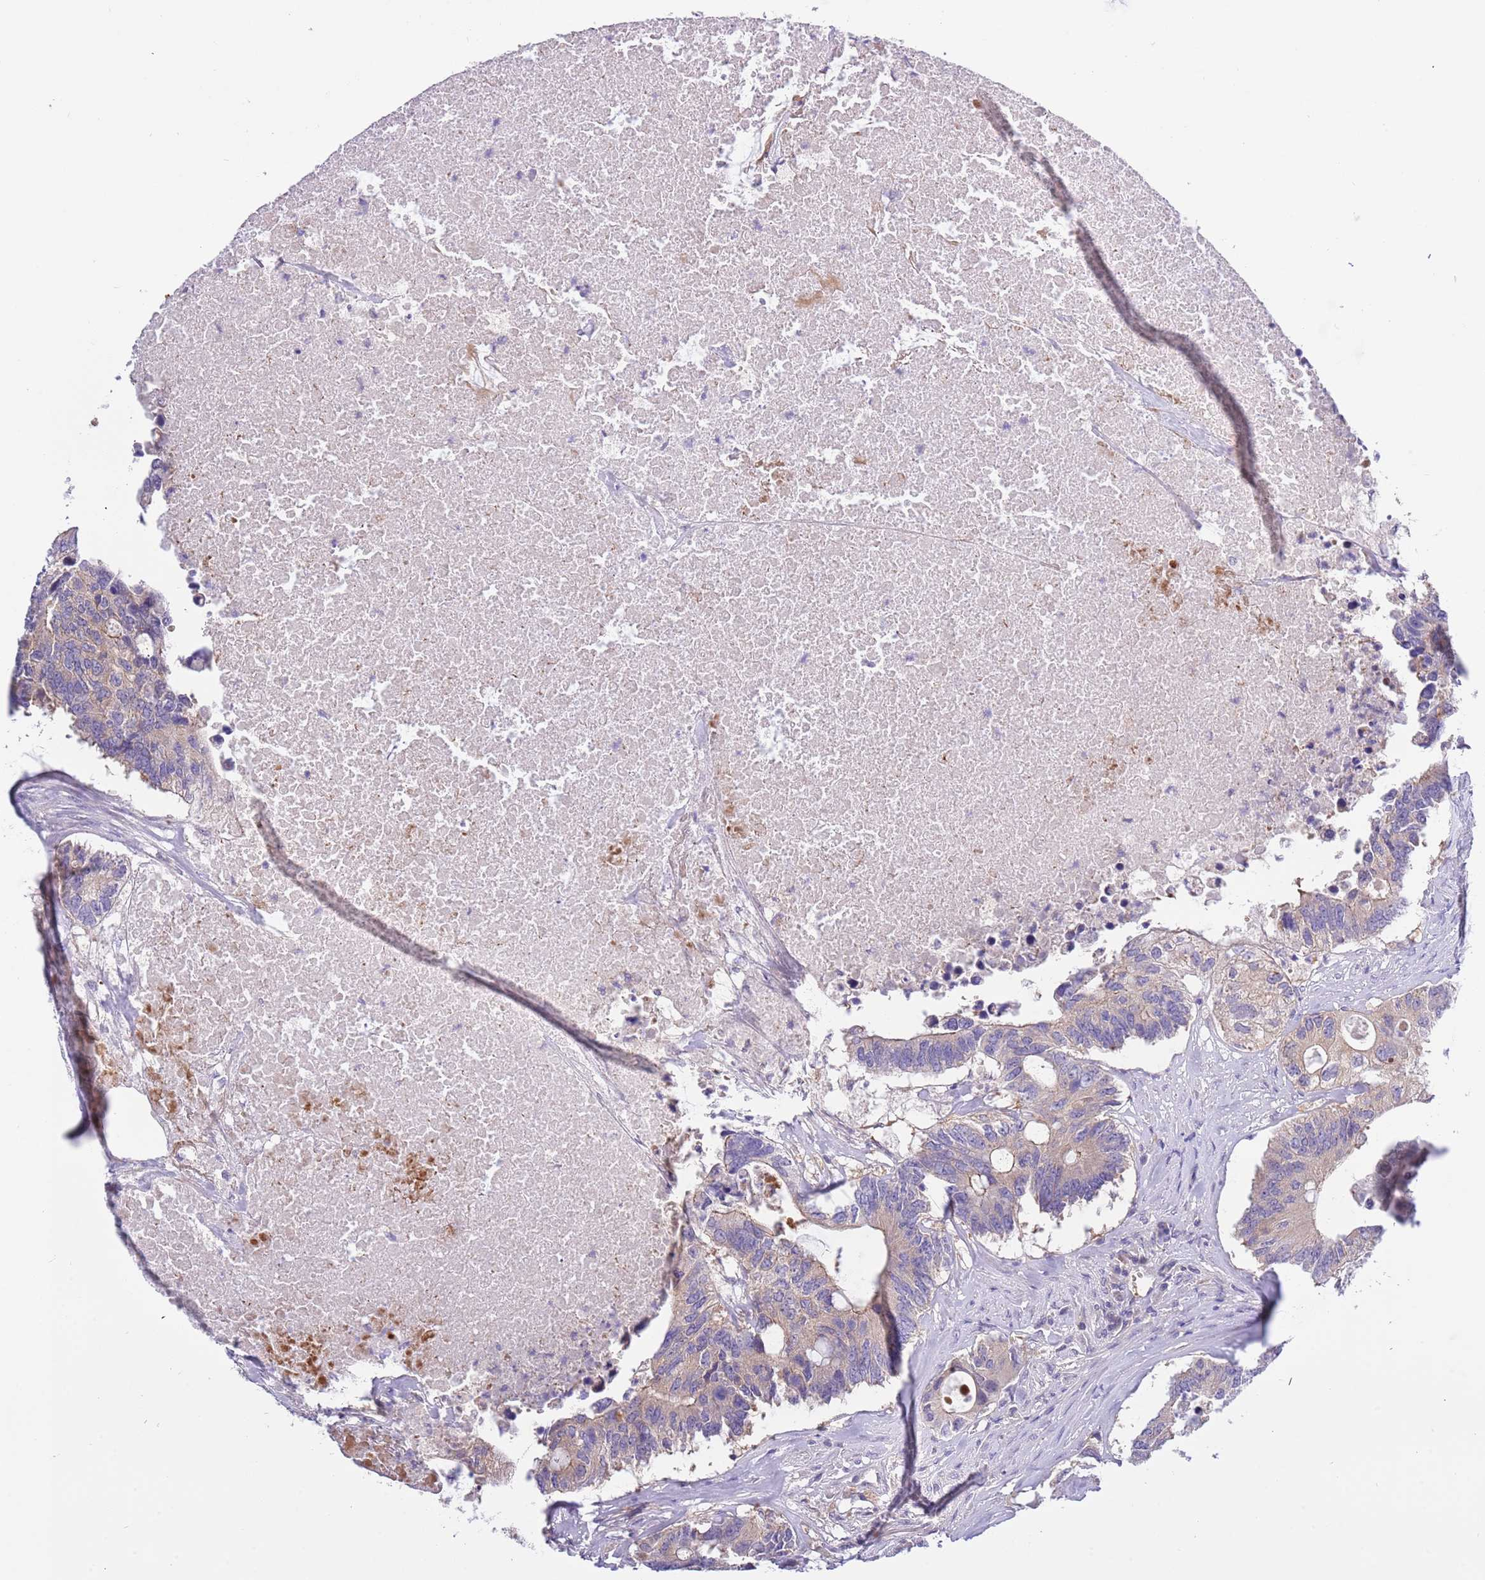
{"staining": {"intensity": "weak", "quantity": "<25%", "location": "cytoplasmic/membranous"}, "tissue": "colorectal cancer", "cell_type": "Tumor cells", "image_type": "cancer", "snomed": [{"axis": "morphology", "description": "Adenocarcinoma, NOS"}, {"axis": "topography", "description": "Colon"}], "caption": "The histopathology image shows no staining of tumor cells in adenocarcinoma (colorectal).", "gene": "STIP1", "patient": {"sex": "male", "age": 71}}